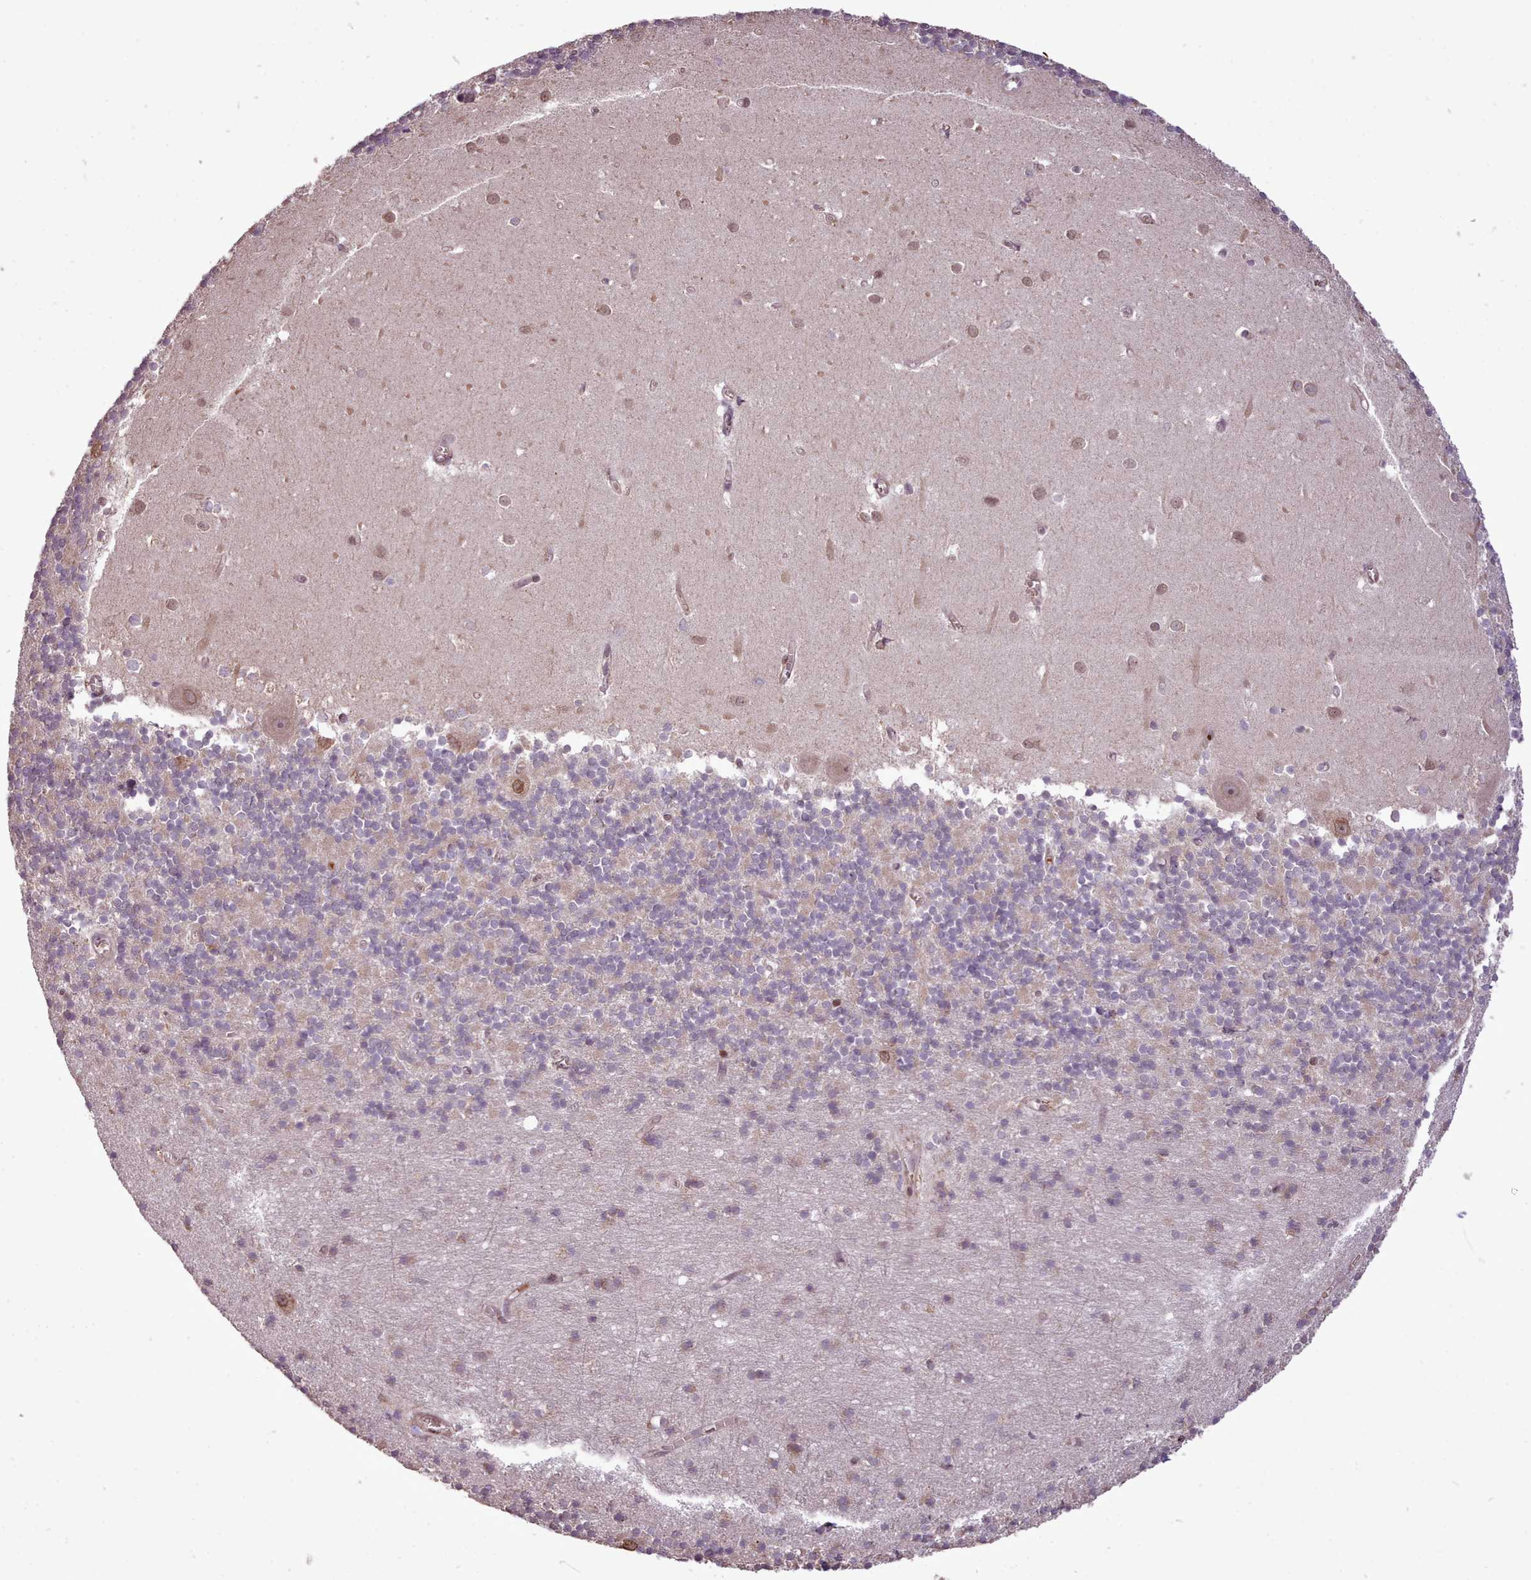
{"staining": {"intensity": "negative", "quantity": "none", "location": "none"}, "tissue": "cerebellum", "cell_type": "Cells in granular layer", "image_type": "normal", "snomed": [{"axis": "morphology", "description": "Normal tissue, NOS"}, {"axis": "topography", "description": "Cerebellum"}], "caption": "IHC histopathology image of unremarkable cerebellum: human cerebellum stained with DAB (3,3'-diaminobenzidine) reveals no significant protein expression in cells in granular layer.", "gene": "CABP1", "patient": {"sex": "male", "age": 54}}